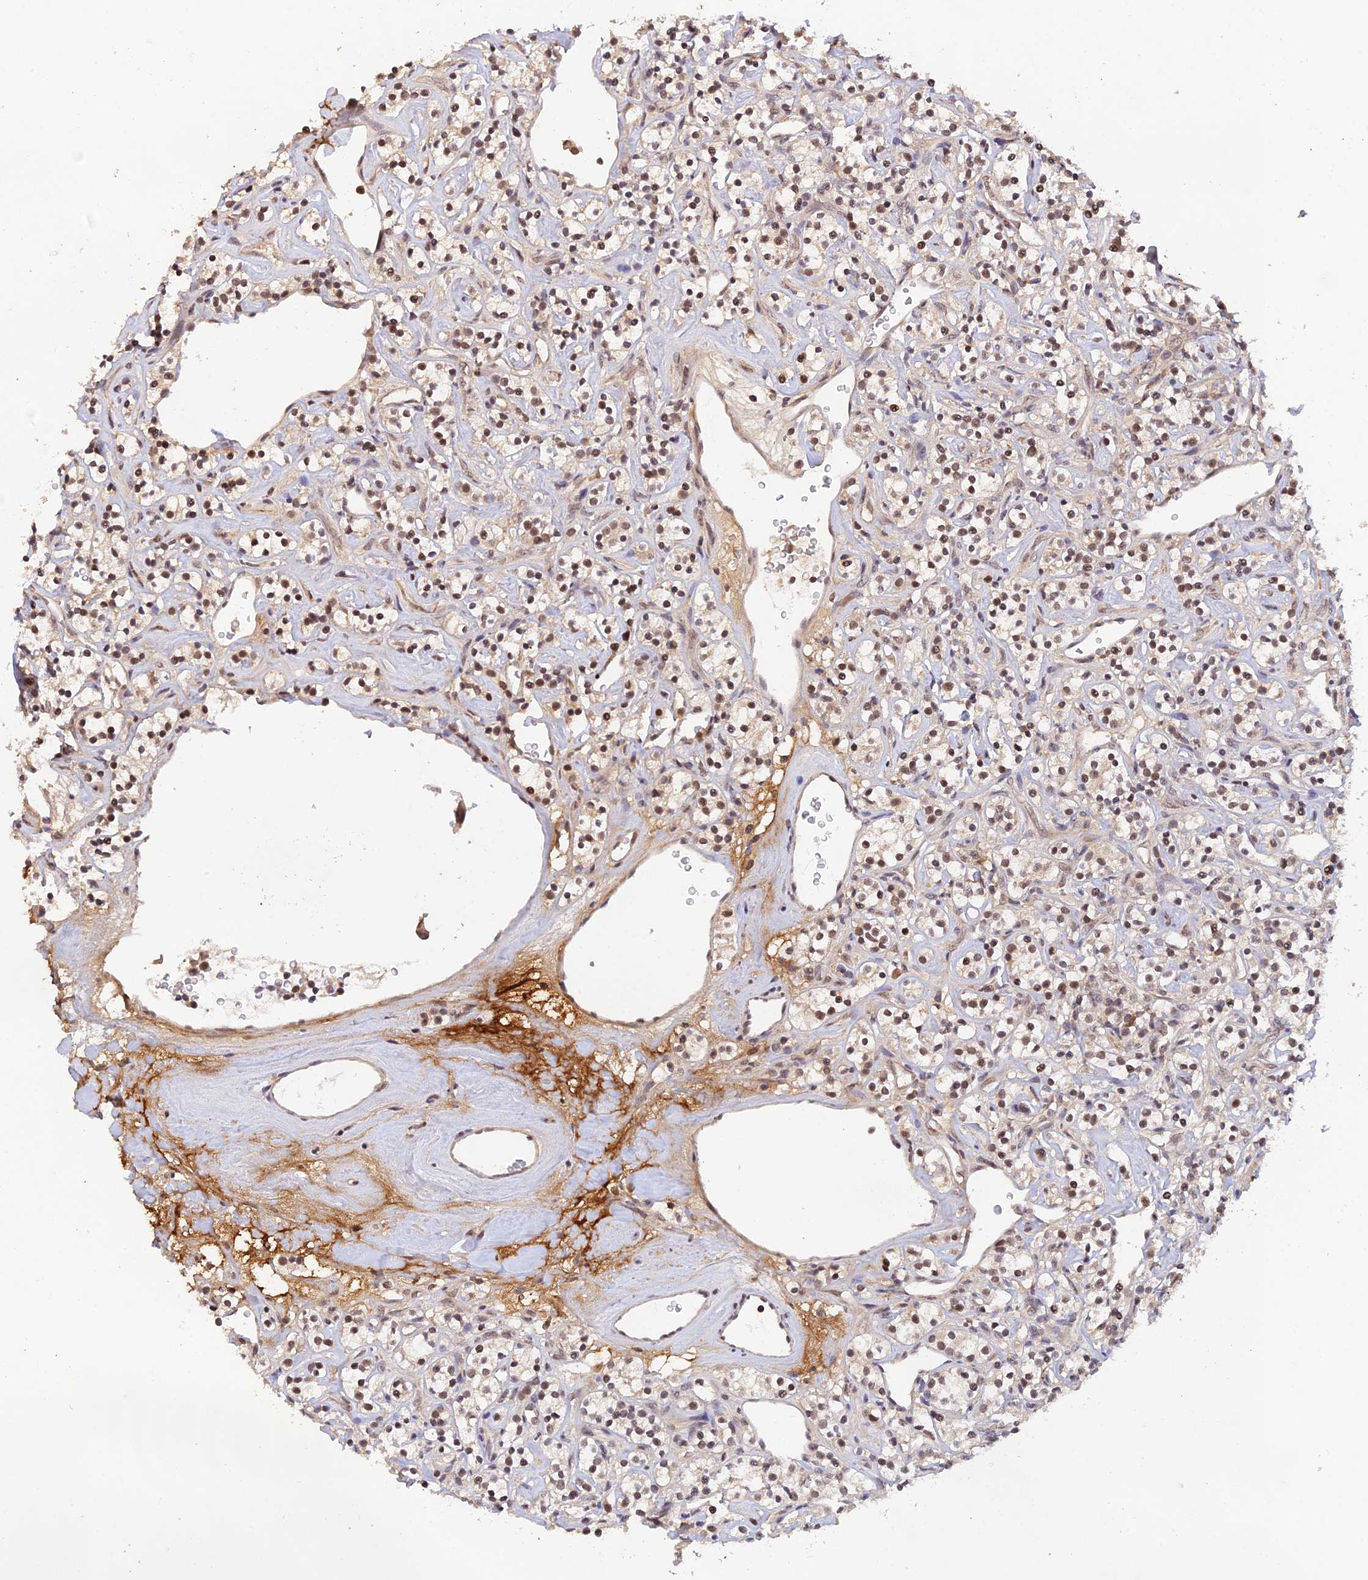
{"staining": {"intensity": "moderate", "quantity": ">75%", "location": "nuclear"}, "tissue": "renal cancer", "cell_type": "Tumor cells", "image_type": "cancer", "snomed": [{"axis": "morphology", "description": "Adenocarcinoma, NOS"}, {"axis": "topography", "description": "Kidney"}], "caption": "A medium amount of moderate nuclear expression is identified in about >75% of tumor cells in adenocarcinoma (renal) tissue. The staining was performed using DAB (3,3'-diaminobenzidine), with brown indicating positive protein expression. Nuclei are stained blue with hematoxylin.", "gene": "ZNF436", "patient": {"sex": "male", "age": 77}}